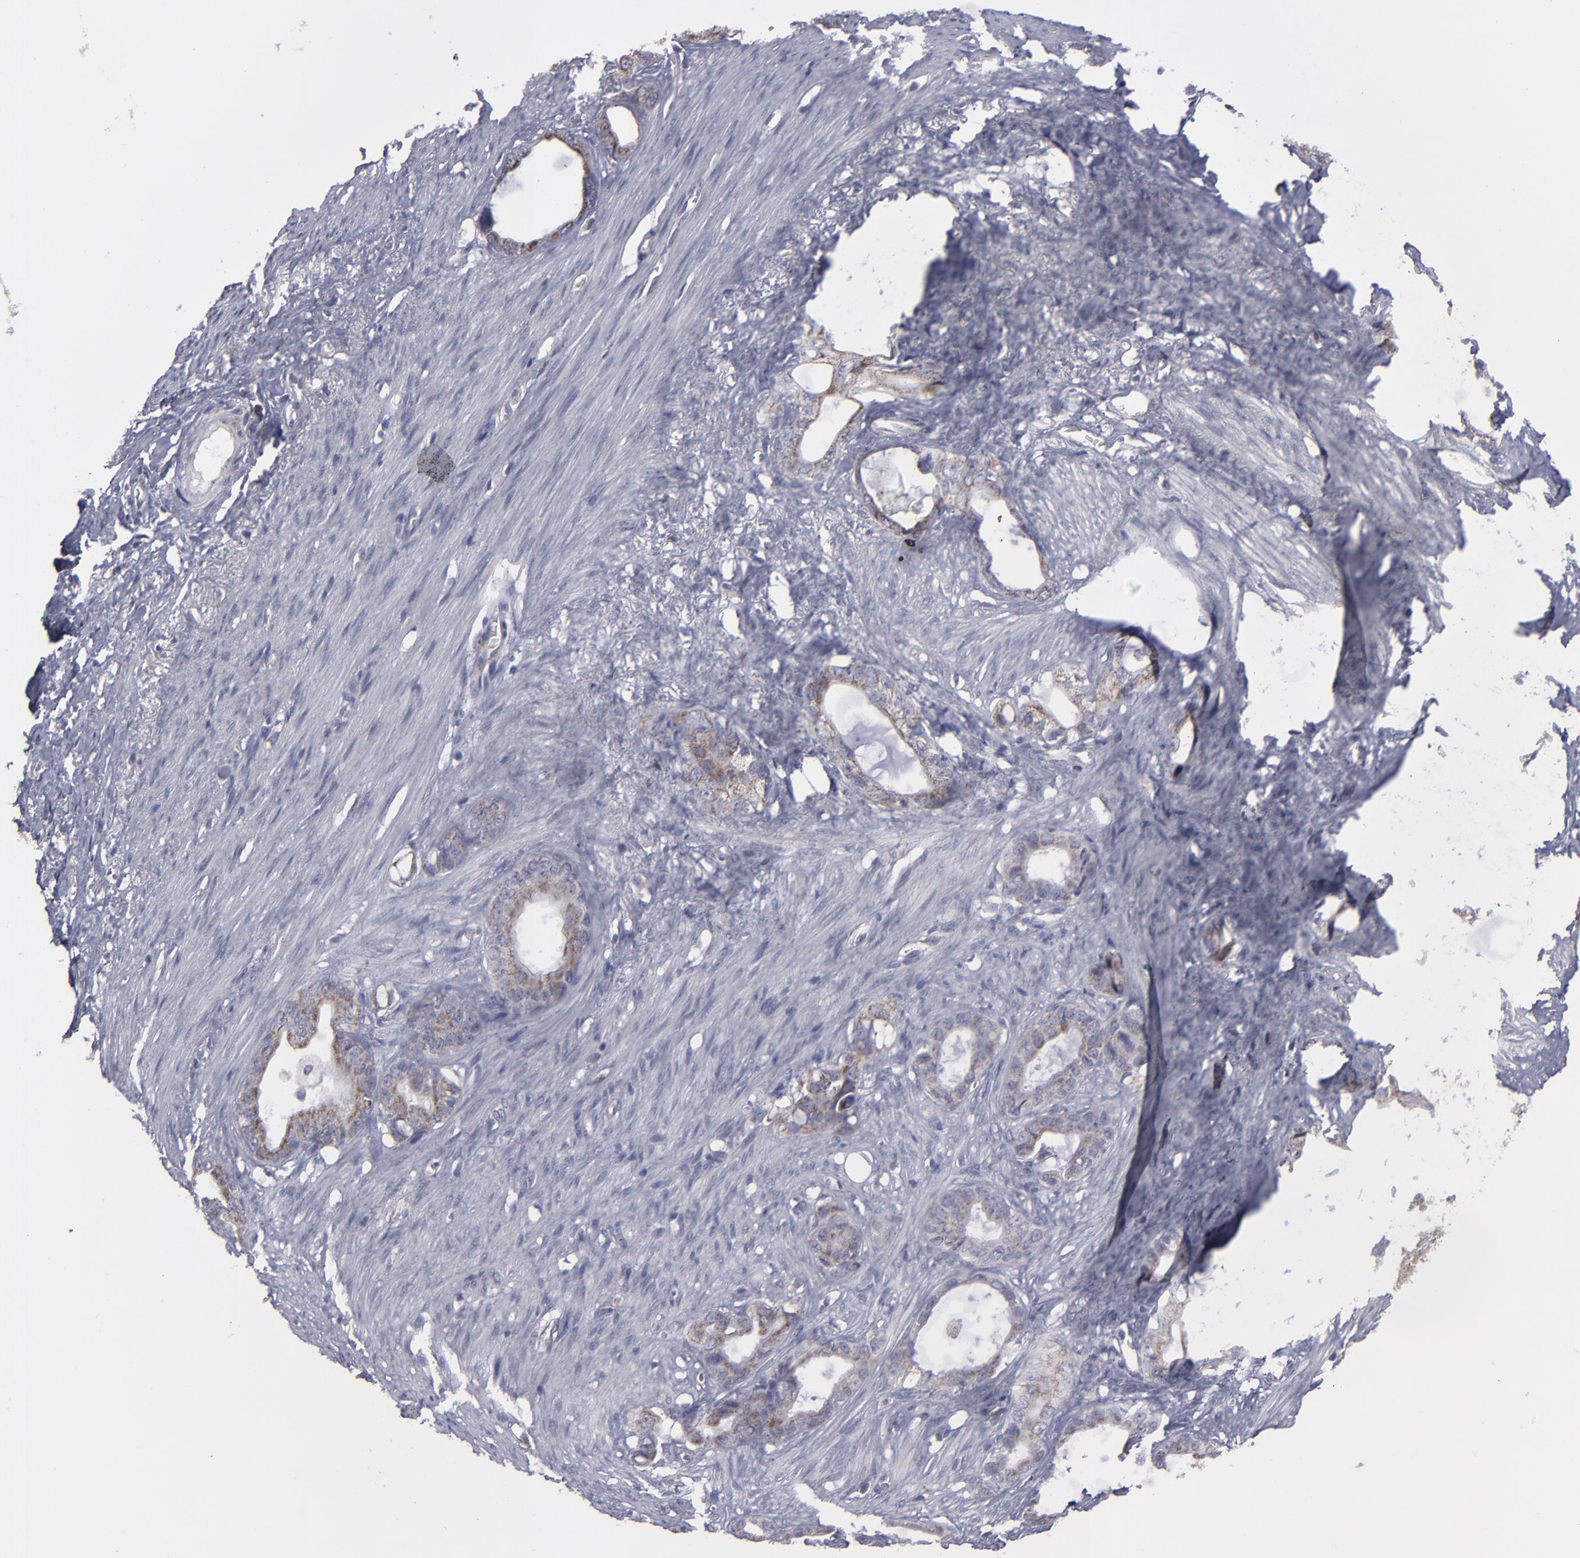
{"staining": {"intensity": "moderate", "quantity": ">75%", "location": "cytoplasmic/membranous"}, "tissue": "stomach cancer", "cell_type": "Tumor cells", "image_type": "cancer", "snomed": [{"axis": "morphology", "description": "Adenocarcinoma, NOS"}, {"axis": "topography", "description": "Stomach"}], "caption": "High-power microscopy captured an immunohistochemistry (IHC) photomicrograph of stomach cancer (adenocarcinoma), revealing moderate cytoplasmic/membranous staining in about >75% of tumor cells.", "gene": "MYOM2", "patient": {"sex": "female", "age": 75}}